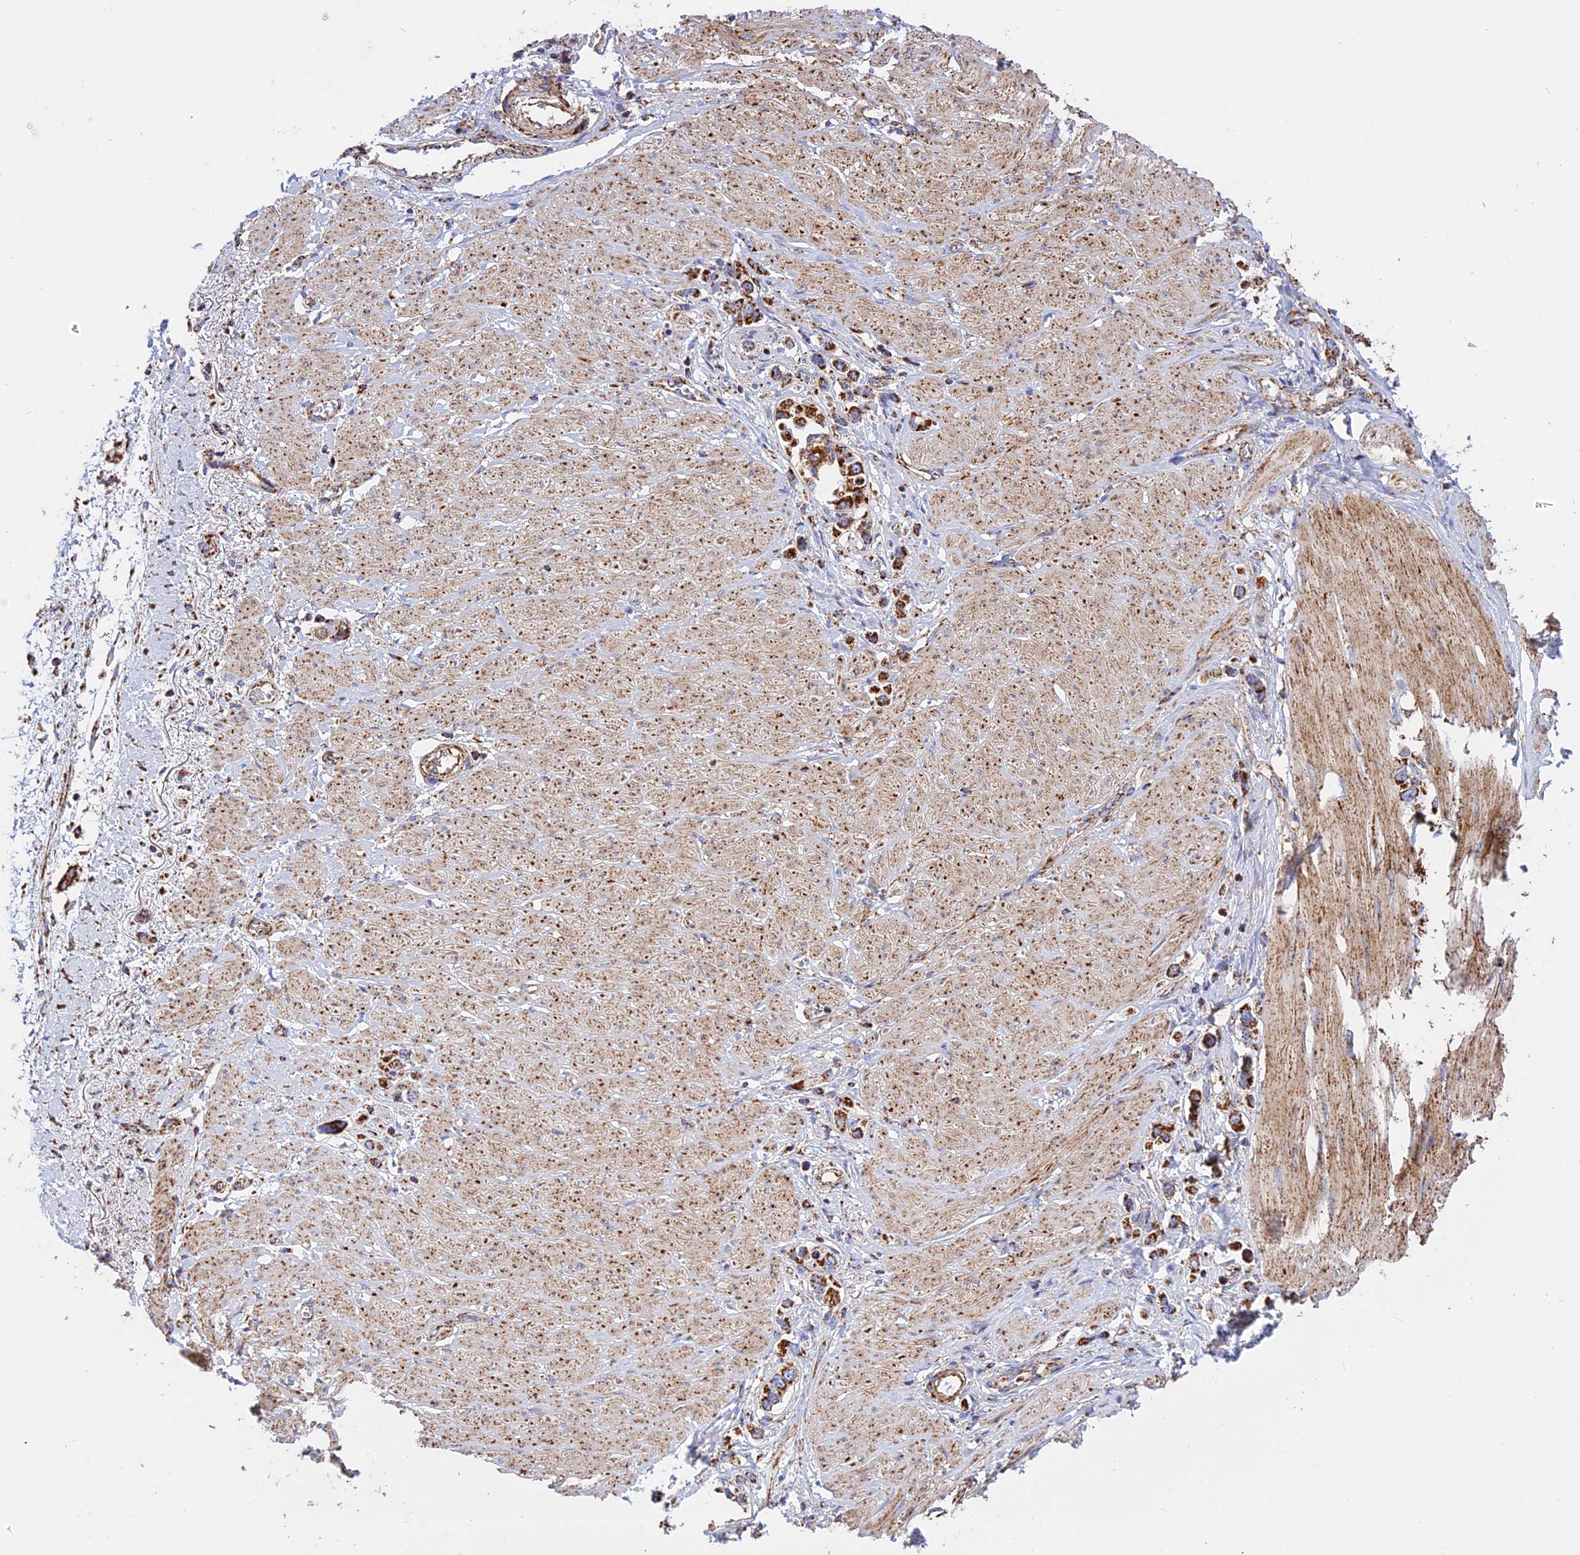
{"staining": {"intensity": "strong", "quantity": ">75%", "location": "cytoplasmic/membranous"}, "tissue": "stomach cancer", "cell_type": "Tumor cells", "image_type": "cancer", "snomed": [{"axis": "morphology", "description": "Adenocarcinoma, NOS"}, {"axis": "topography", "description": "Stomach"}], "caption": "A brown stain shows strong cytoplasmic/membranous staining of a protein in adenocarcinoma (stomach) tumor cells. The protein is shown in brown color, while the nuclei are stained blue.", "gene": "UQCRB", "patient": {"sex": "female", "age": 65}}